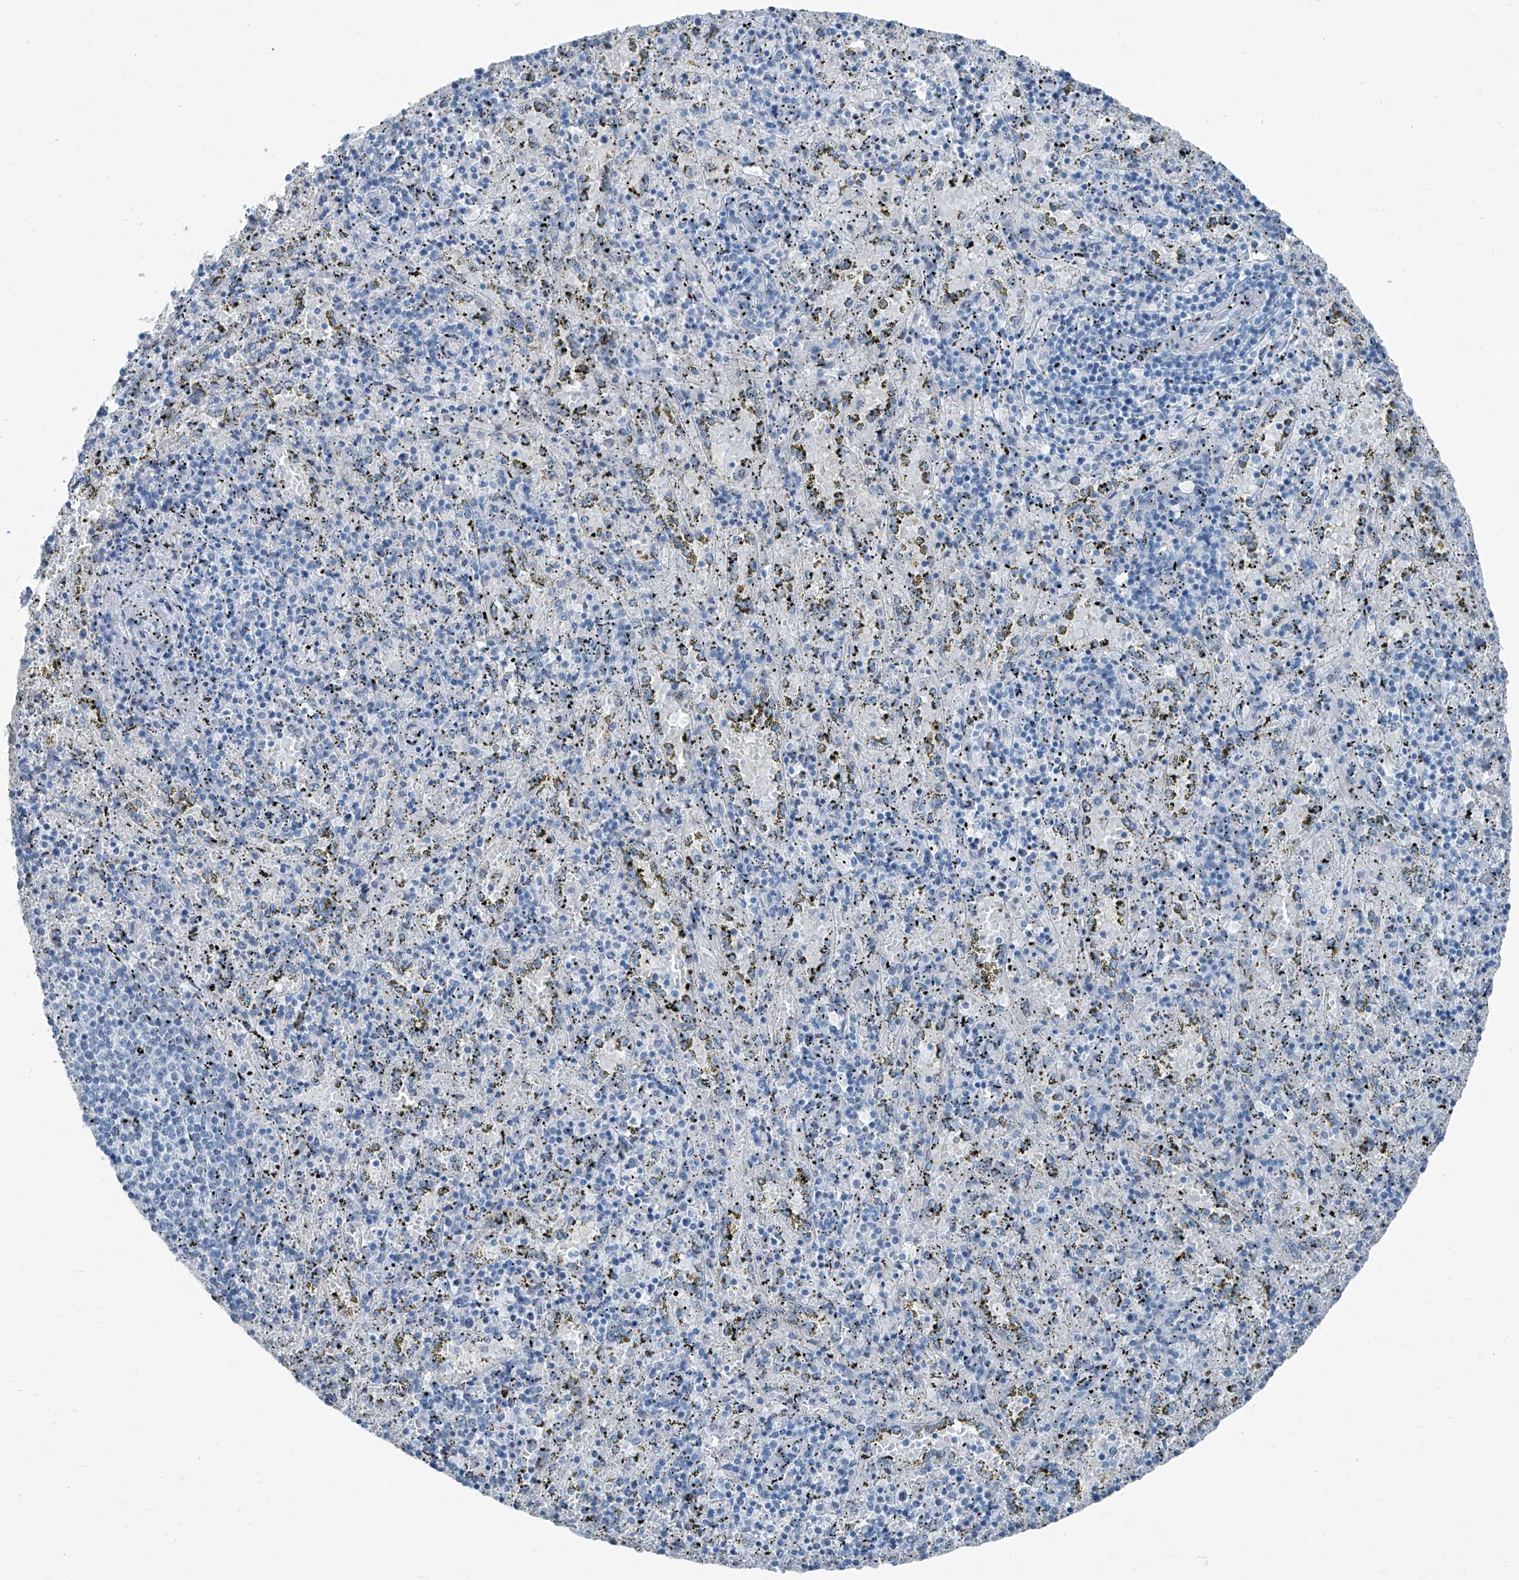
{"staining": {"intensity": "negative", "quantity": "none", "location": "none"}, "tissue": "spleen", "cell_type": "Cells in red pulp", "image_type": "normal", "snomed": [{"axis": "morphology", "description": "Normal tissue, NOS"}, {"axis": "topography", "description": "Spleen"}], "caption": "The photomicrograph shows no significant expression in cells in red pulp of spleen. (DAB IHC, high magnification).", "gene": "RGN", "patient": {"sex": "male", "age": 11}}